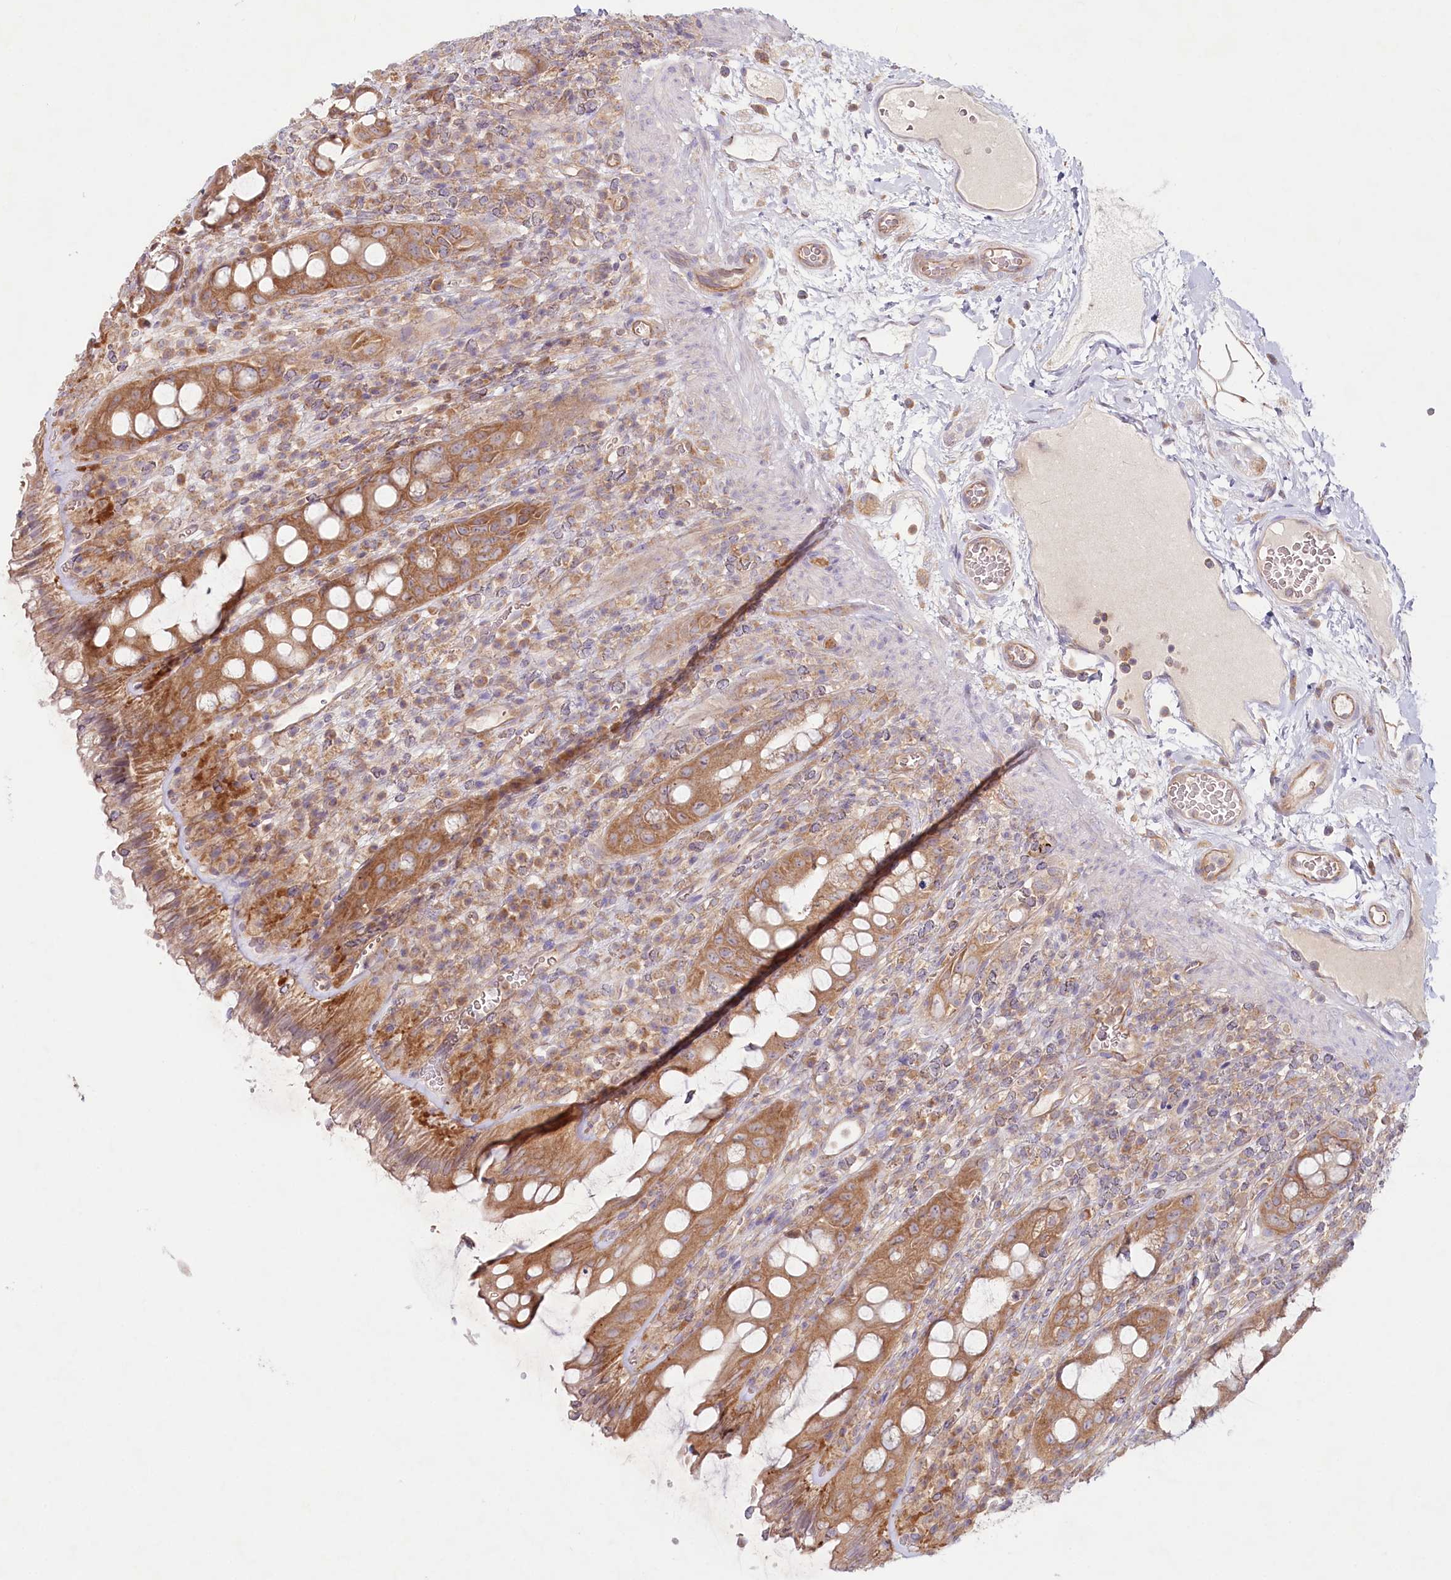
{"staining": {"intensity": "moderate", "quantity": ">75%", "location": "cytoplasmic/membranous"}, "tissue": "rectum", "cell_type": "Glandular cells", "image_type": "normal", "snomed": [{"axis": "morphology", "description": "Normal tissue, NOS"}, {"axis": "topography", "description": "Rectum"}], "caption": "An immunohistochemistry (IHC) histopathology image of benign tissue is shown. Protein staining in brown labels moderate cytoplasmic/membranous positivity in rectum within glandular cells. The staining was performed using DAB, with brown indicating positive protein expression. Nuclei are stained blue with hematoxylin.", "gene": "TNIP1", "patient": {"sex": "female", "age": 57}}